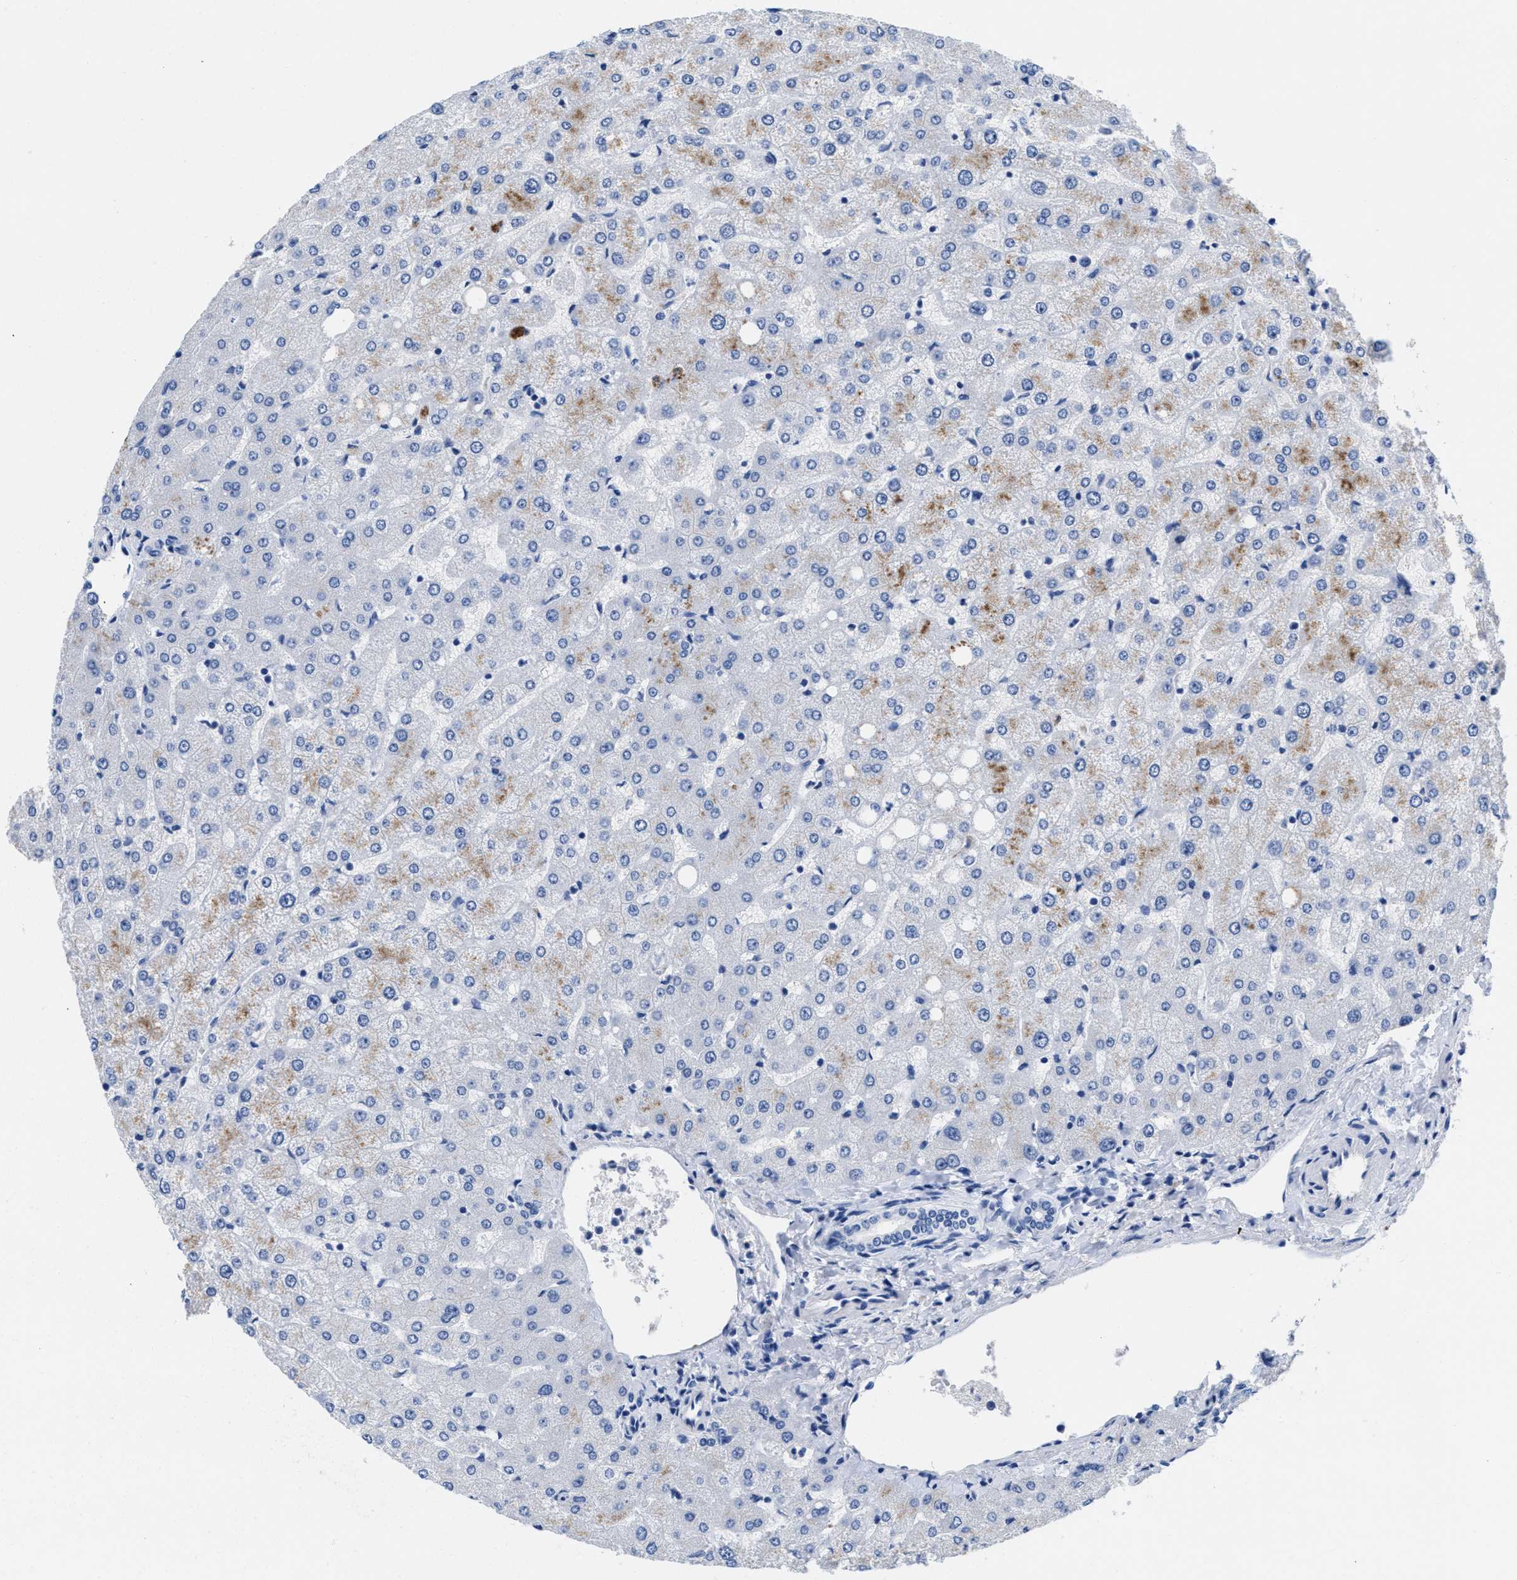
{"staining": {"intensity": "negative", "quantity": "none", "location": "none"}, "tissue": "liver", "cell_type": "Cholangiocytes", "image_type": "normal", "snomed": [{"axis": "morphology", "description": "Normal tissue, NOS"}, {"axis": "topography", "description": "Liver"}], "caption": "Immunohistochemistry (IHC) image of benign human liver stained for a protein (brown), which displays no staining in cholangiocytes.", "gene": "SLFN13", "patient": {"sex": "female", "age": 54}}